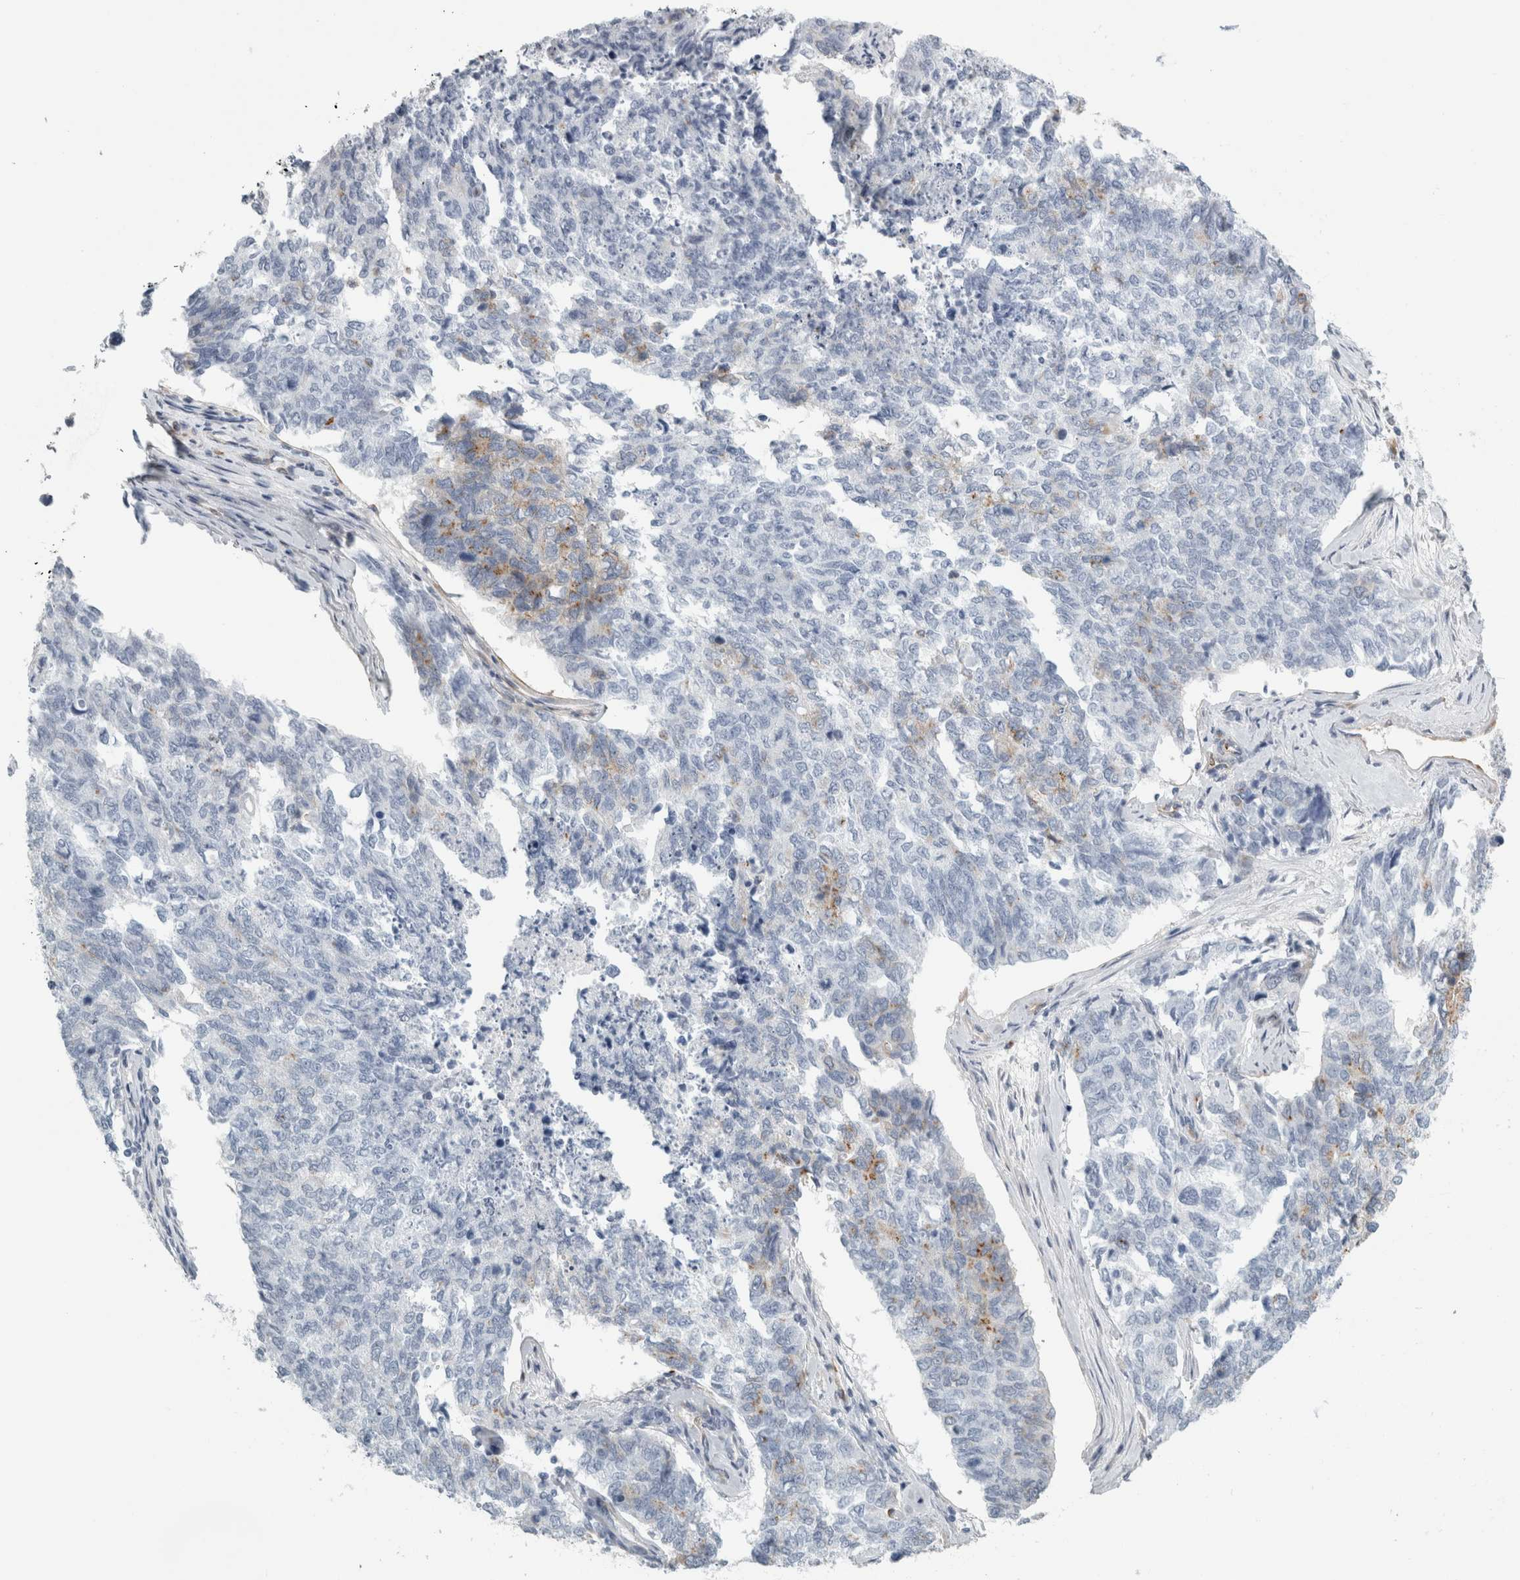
{"staining": {"intensity": "weak", "quantity": "<25%", "location": "cytoplasmic/membranous"}, "tissue": "cervical cancer", "cell_type": "Tumor cells", "image_type": "cancer", "snomed": [{"axis": "morphology", "description": "Squamous cell carcinoma, NOS"}, {"axis": "topography", "description": "Cervix"}], "caption": "Tumor cells are negative for protein expression in human cervical squamous cell carcinoma.", "gene": "PEX6", "patient": {"sex": "female", "age": 63}}